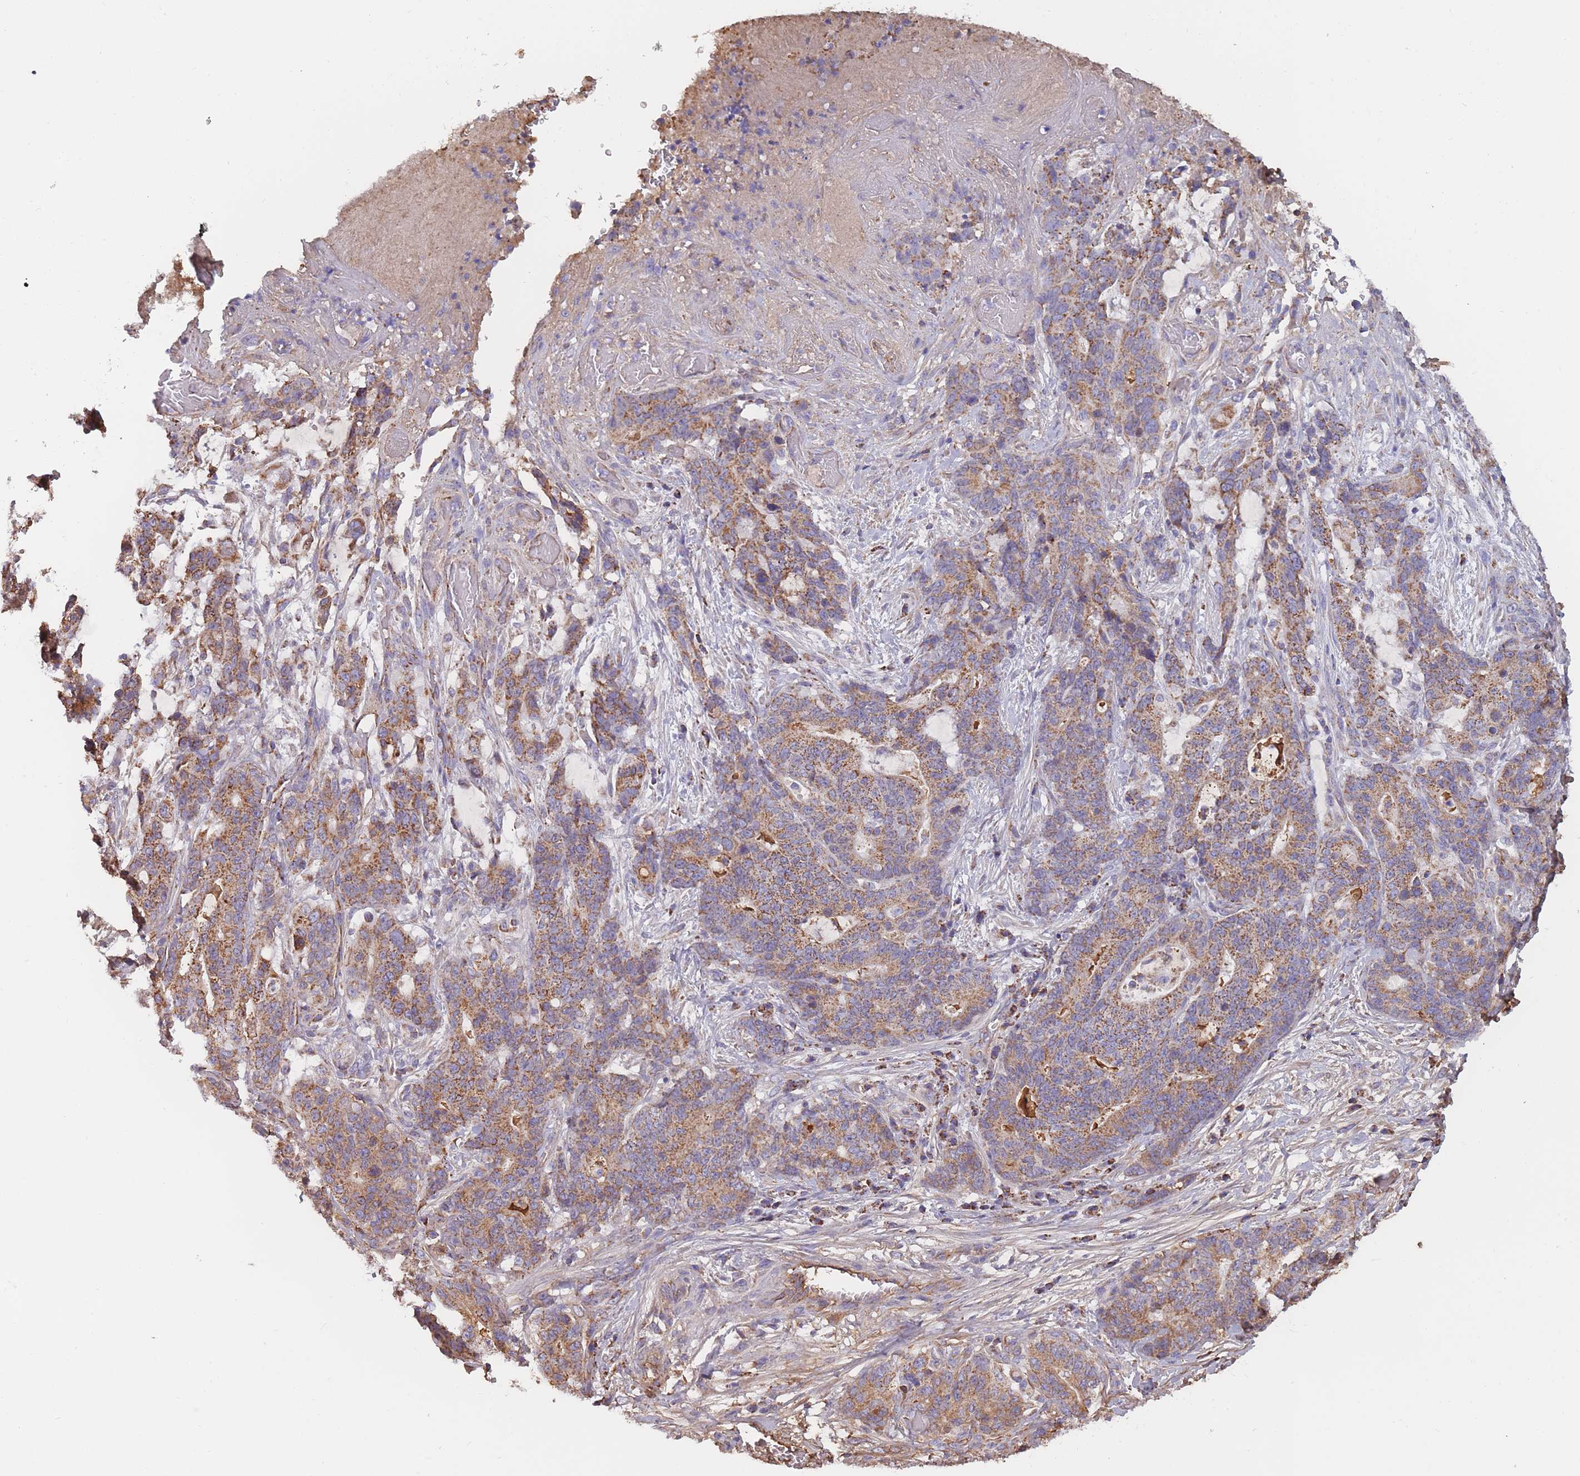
{"staining": {"intensity": "moderate", "quantity": ">75%", "location": "cytoplasmic/membranous"}, "tissue": "stomach cancer", "cell_type": "Tumor cells", "image_type": "cancer", "snomed": [{"axis": "morphology", "description": "Normal tissue, NOS"}, {"axis": "morphology", "description": "Adenocarcinoma, NOS"}, {"axis": "topography", "description": "Stomach"}], "caption": "A high-resolution micrograph shows immunohistochemistry (IHC) staining of stomach cancer, which shows moderate cytoplasmic/membranous positivity in approximately >75% of tumor cells.", "gene": "KAT2A", "patient": {"sex": "female", "age": 64}}